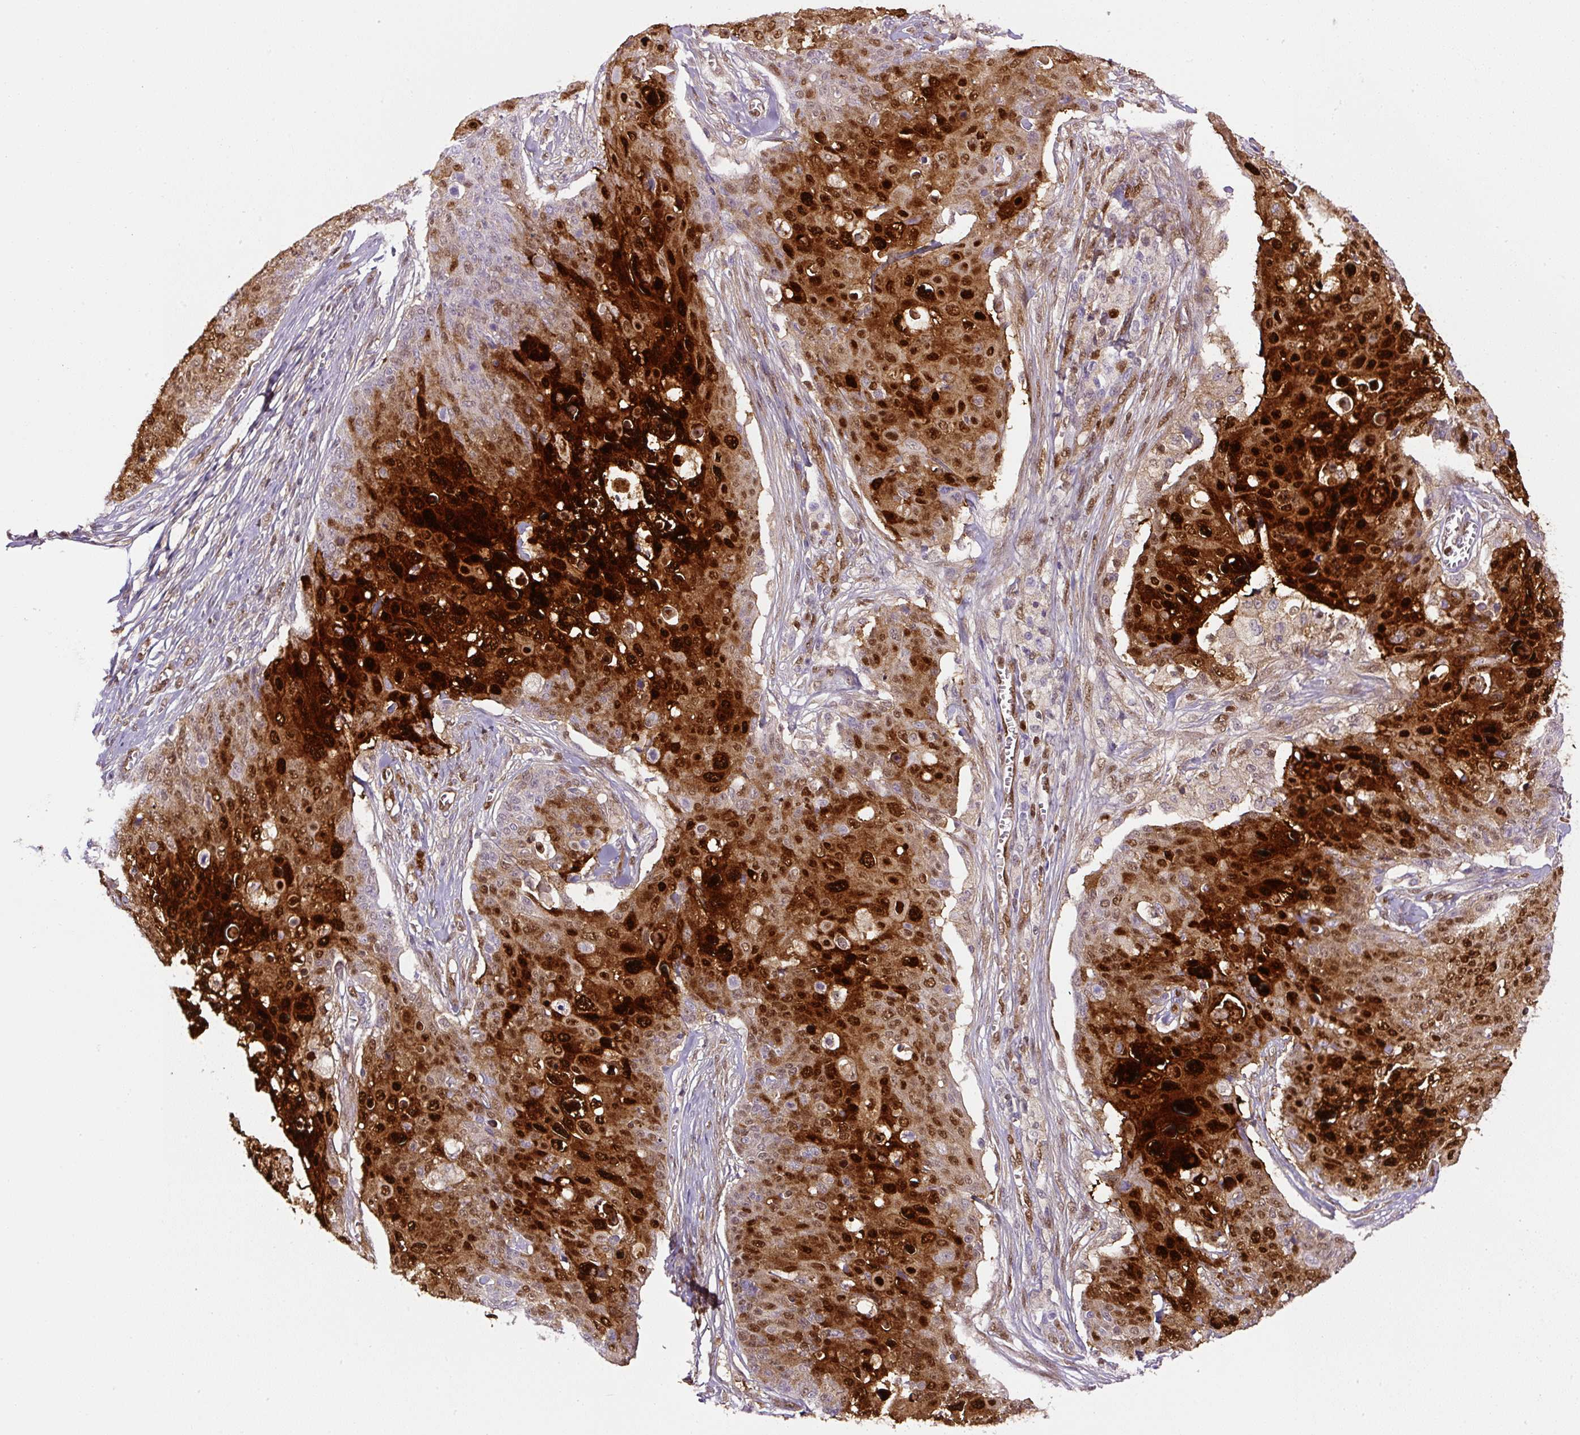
{"staining": {"intensity": "strong", "quantity": ">75%", "location": "cytoplasmic/membranous,nuclear"}, "tissue": "skin cancer", "cell_type": "Tumor cells", "image_type": "cancer", "snomed": [{"axis": "morphology", "description": "Squamous cell carcinoma, NOS"}, {"axis": "topography", "description": "Skin"}, {"axis": "topography", "description": "Vulva"}], "caption": "Immunohistochemical staining of skin cancer (squamous cell carcinoma) reveals high levels of strong cytoplasmic/membranous and nuclear expression in approximately >75% of tumor cells.", "gene": "ANXA1", "patient": {"sex": "female", "age": 85}}